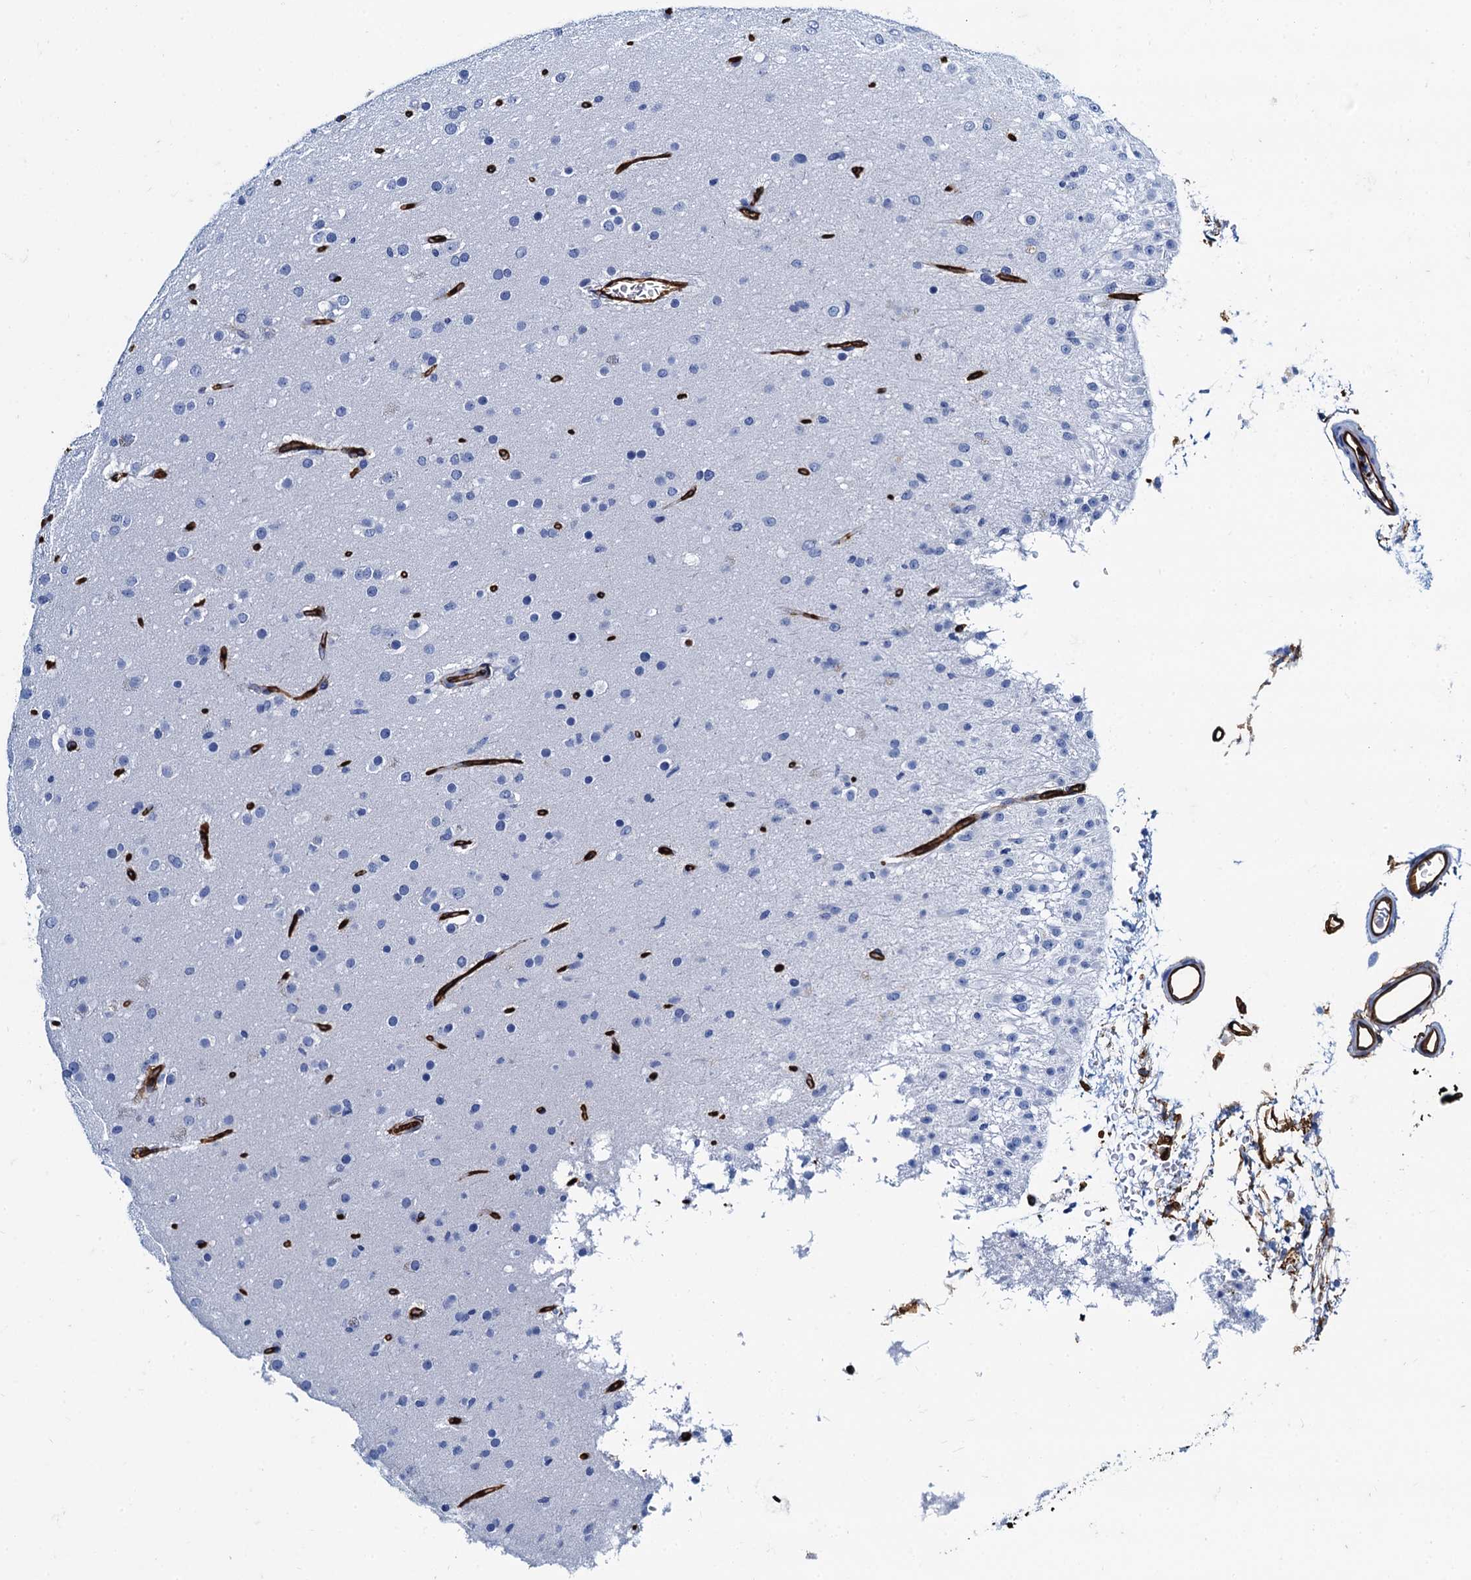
{"staining": {"intensity": "negative", "quantity": "none", "location": "none"}, "tissue": "glioma", "cell_type": "Tumor cells", "image_type": "cancer", "snomed": [{"axis": "morphology", "description": "Glioma, malignant, Low grade"}, {"axis": "topography", "description": "Brain"}], "caption": "IHC photomicrograph of malignant glioma (low-grade) stained for a protein (brown), which demonstrates no positivity in tumor cells. (DAB (3,3'-diaminobenzidine) immunohistochemistry (IHC) with hematoxylin counter stain).", "gene": "CAVIN2", "patient": {"sex": "male", "age": 65}}